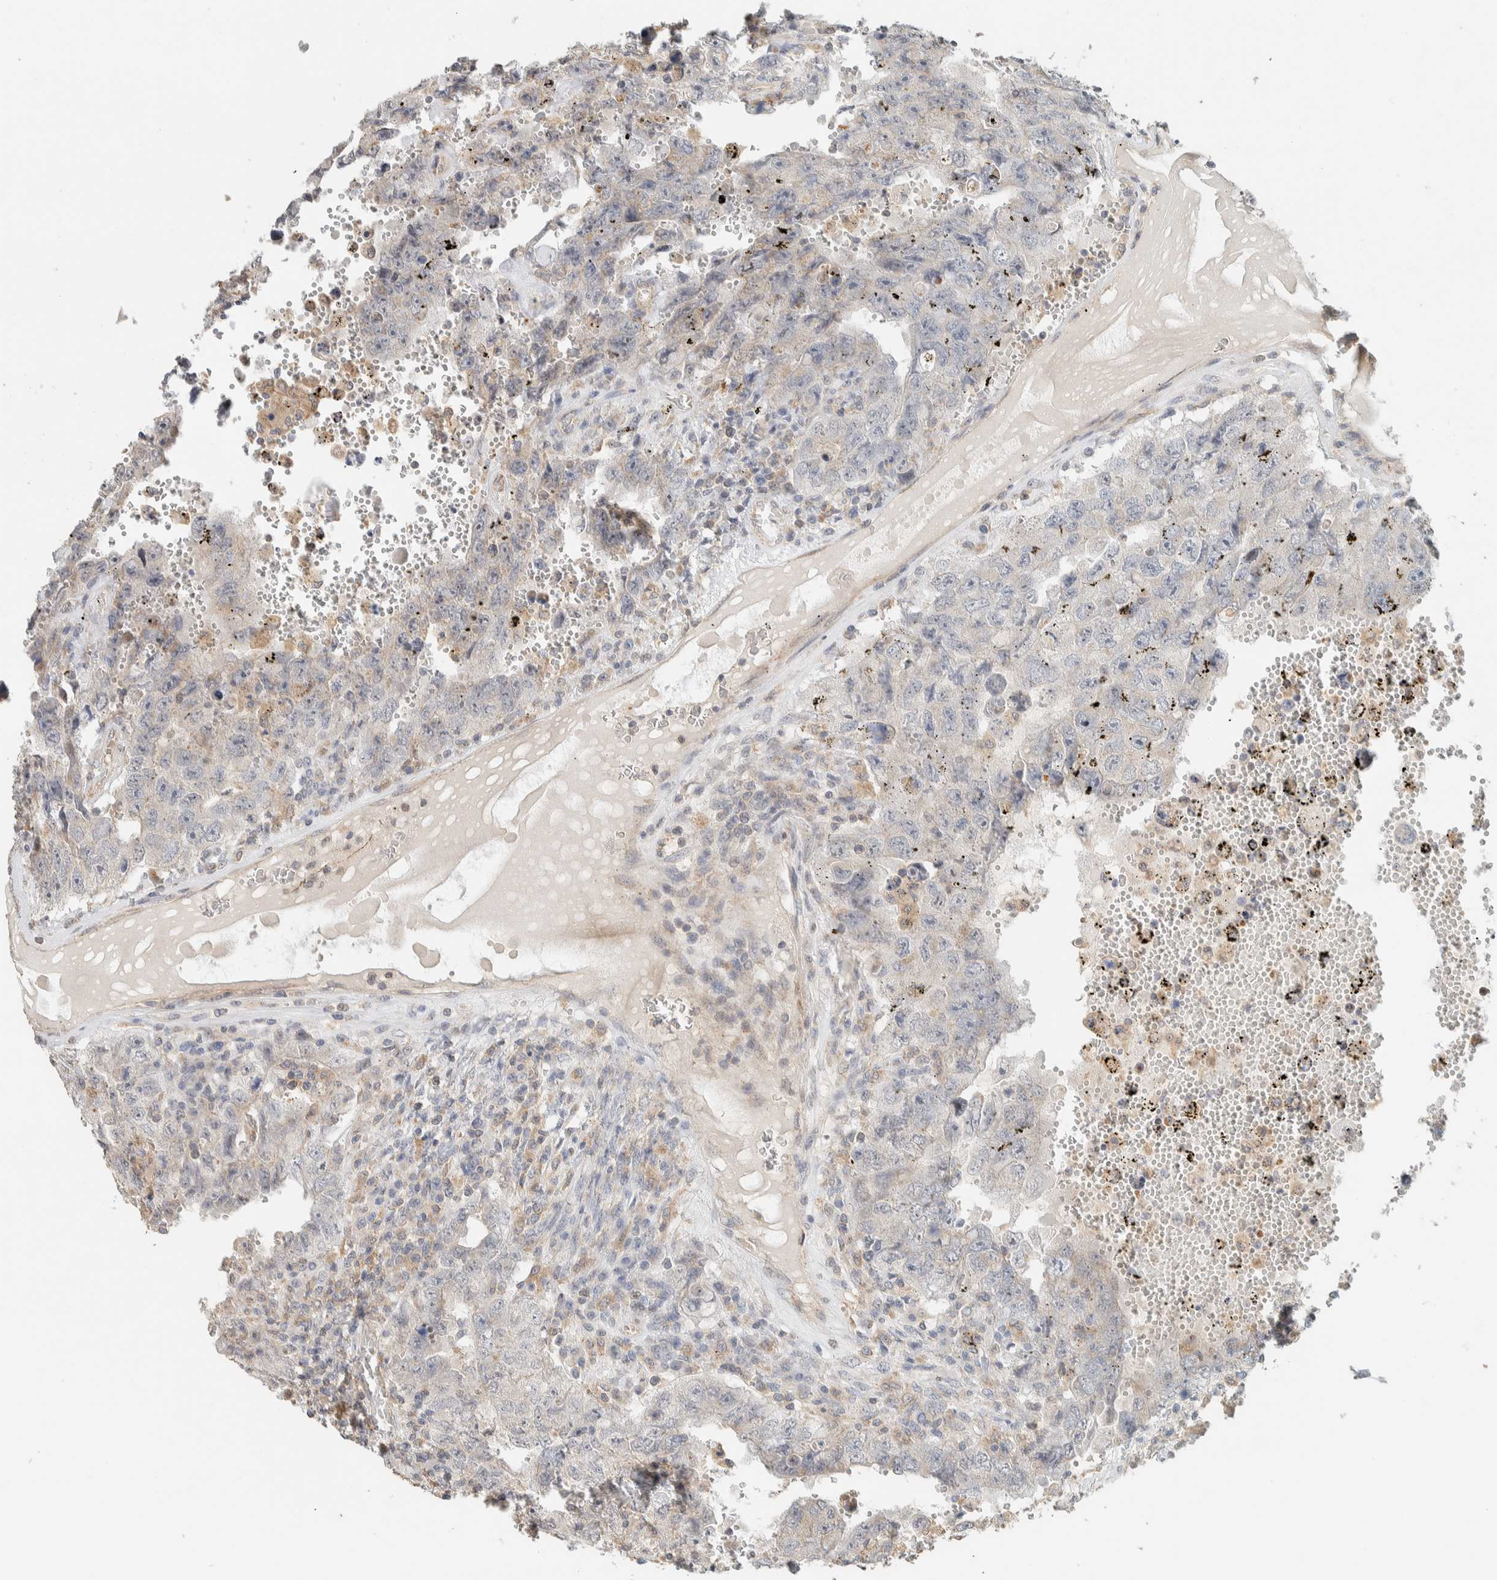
{"staining": {"intensity": "negative", "quantity": "none", "location": "none"}, "tissue": "testis cancer", "cell_type": "Tumor cells", "image_type": "cancer", "snomed": [{"axis": "morphology", "description": "Carcinoma, Embryonal, NOS"}, {"axis": "topography", "description": "Testis"}], "caption": "This is a micrograph of immunohistochemistry staining of testis cancer, which shows no staining in tumor cells.", "gene": "PDE7B", "patient": {"sex": "male", "age": 26}}